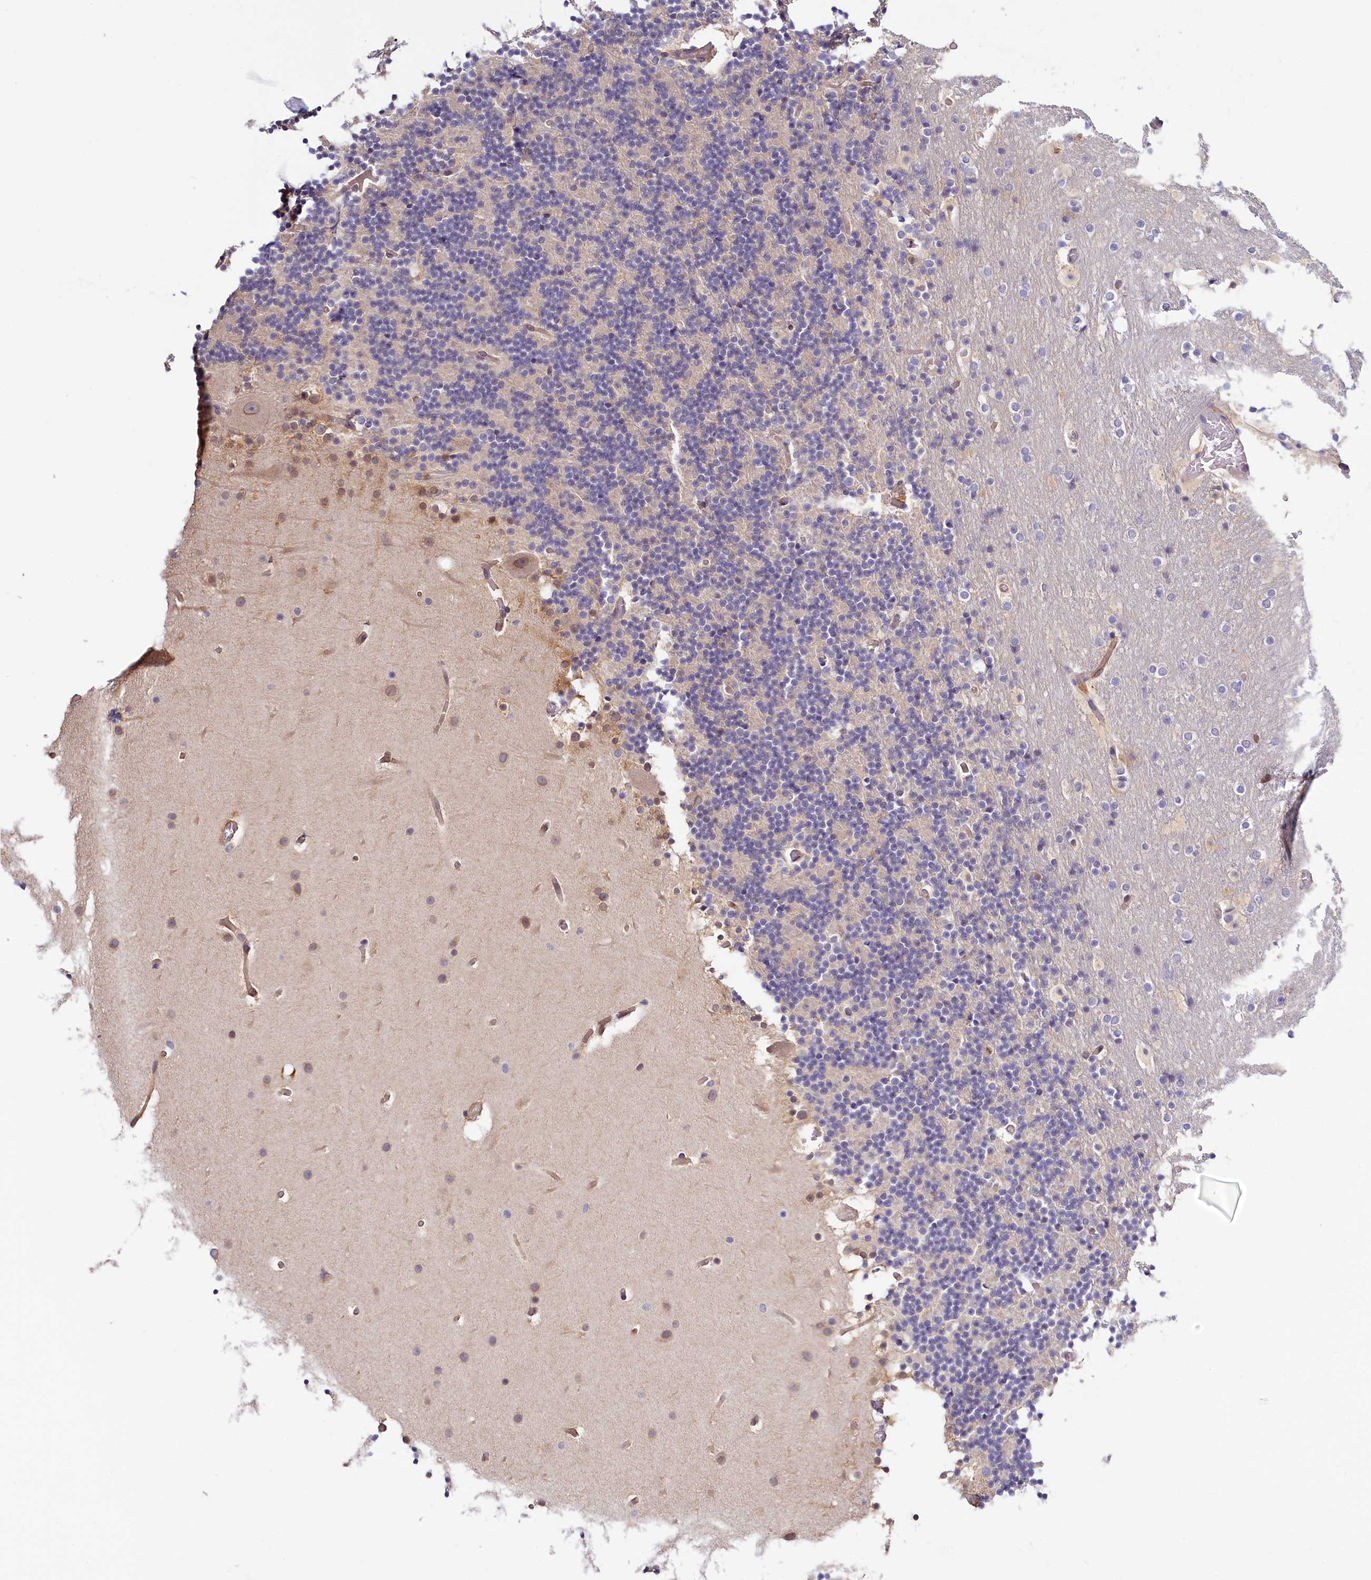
{"staining": {"intensity": "weak", "quantity": "<25%", "location": "cytoplasmic/membranous"}, "tissue": "cerebellum", "cell_type": "Cells in granular layer", "image_type": "normal", "snomed": [{"axis": "morphology", "description": "Normal tissue, NOS"}, {"axis": "topography", "description": "Cerebellum"}], "caption": "DAB (3,3'-diaminobenzidine) immunohistochemical staining of normal human cerebellum shows no significant expression in cells in granular layer. The staining is performed using DAB (3,3'-diaminobenzidine) brown chromogen with nuclei counter-stained in using hematoxylin.", "gene": "PDE6D", "patient": {"sex": "male", "age": 57}}